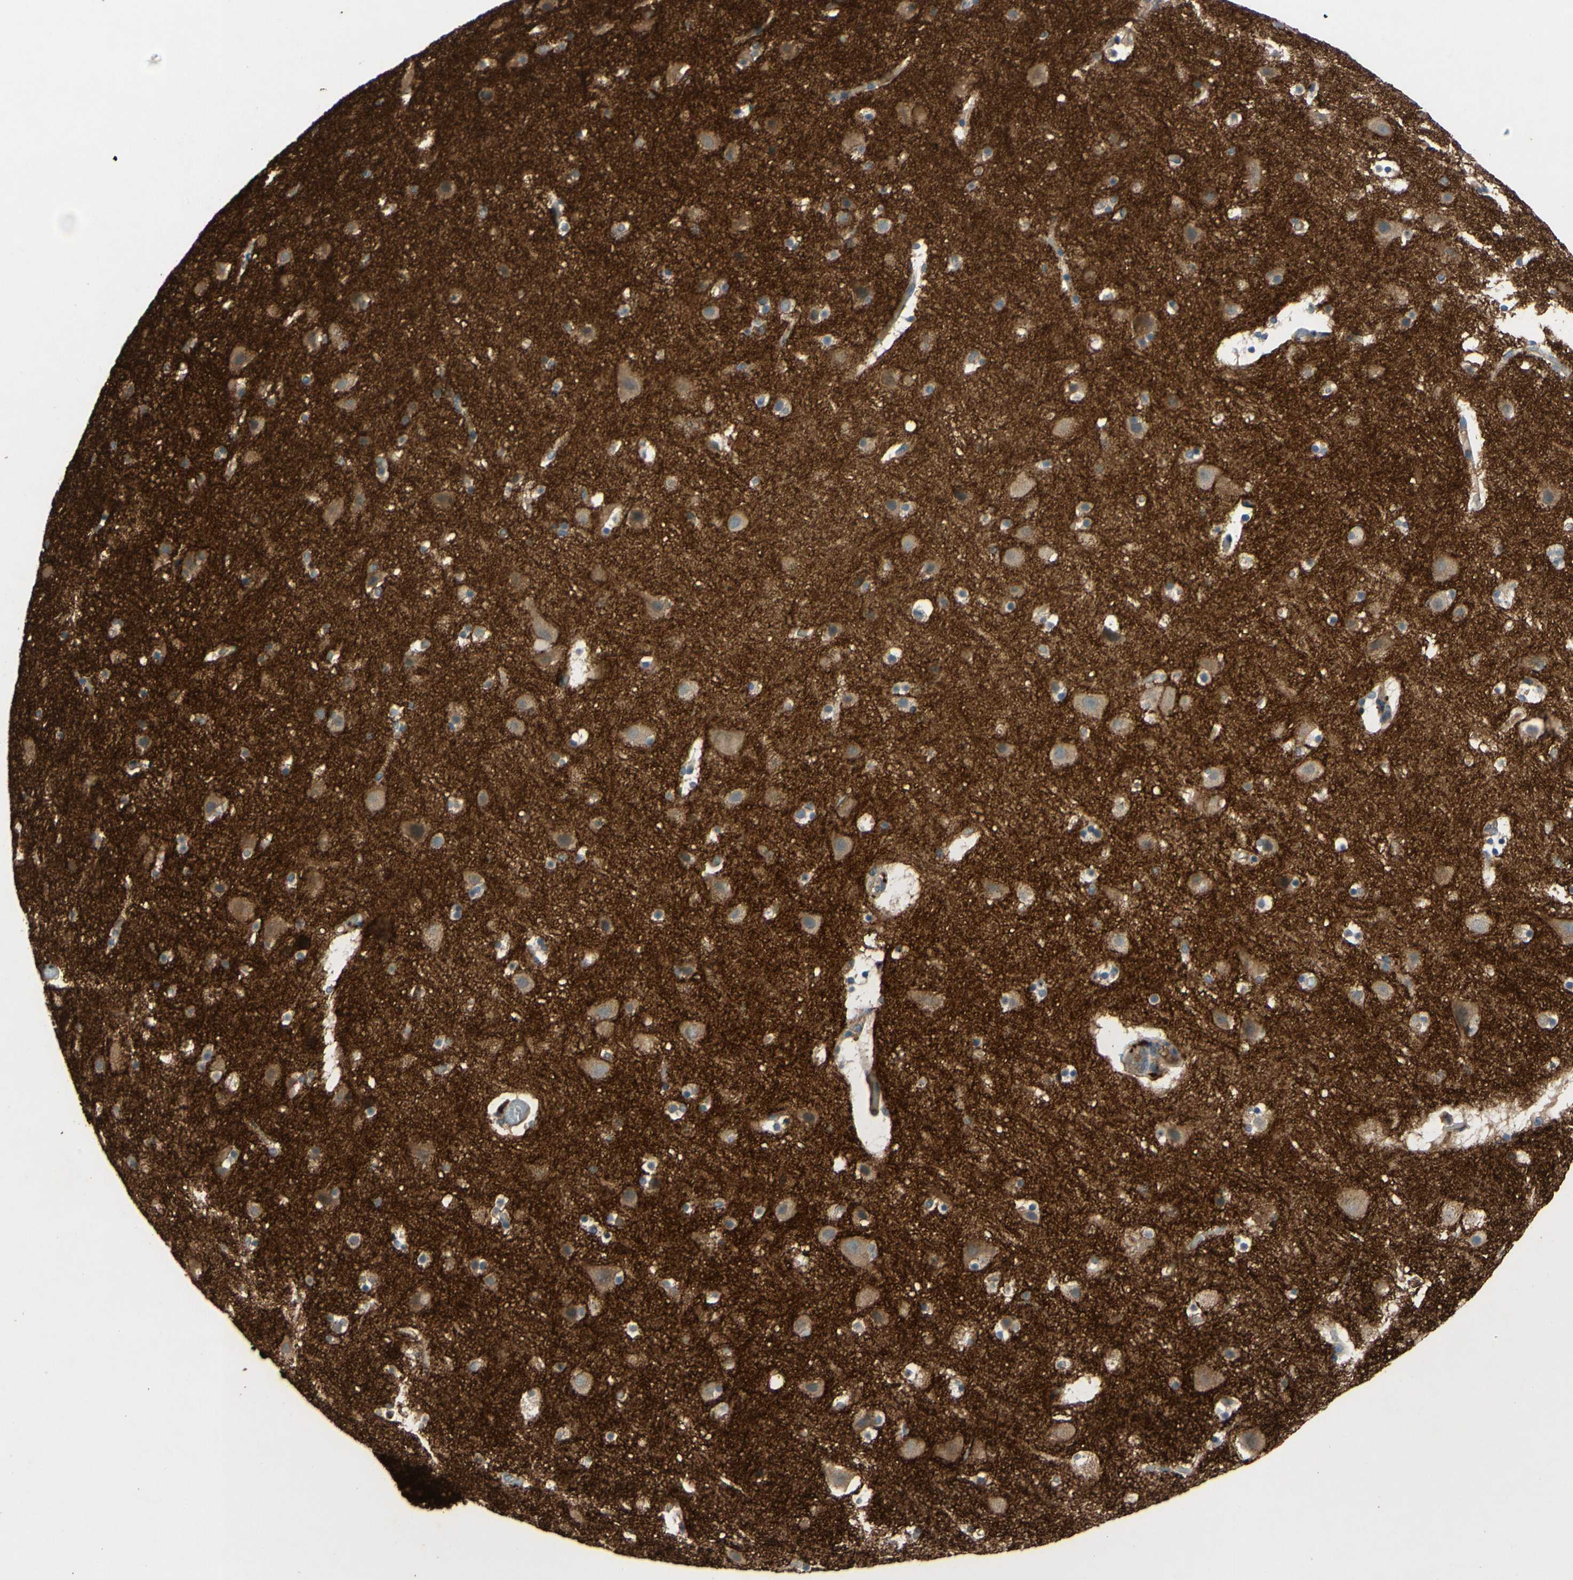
{"staining": {"intensity": "moderate", "quantity": ">75%", "location": "cytoplasmic/membranous"}, "tissue": "cerebral cortex", "cell_type": "Endothelial cells", "image_type": "normal", "snomed": [{"axis": "morphology", "description": "Normal tissue, NOS"}, {"axis": "topography", "description": "Cerebral cortex"}], "caption": "IHC (DAB (3,3'-diaminobenzidine)) staining of normal cerebral cortex shows moderate cytoplasmic/membranous protein staining in approximately >75% of endothelial cells. (Stains: DAB in brown, nuclei in blue, Microscopy: brightfield microscopy at high magnification).", "gene": "ICAM5", "patient": {"sex": "male", "age": 45}}